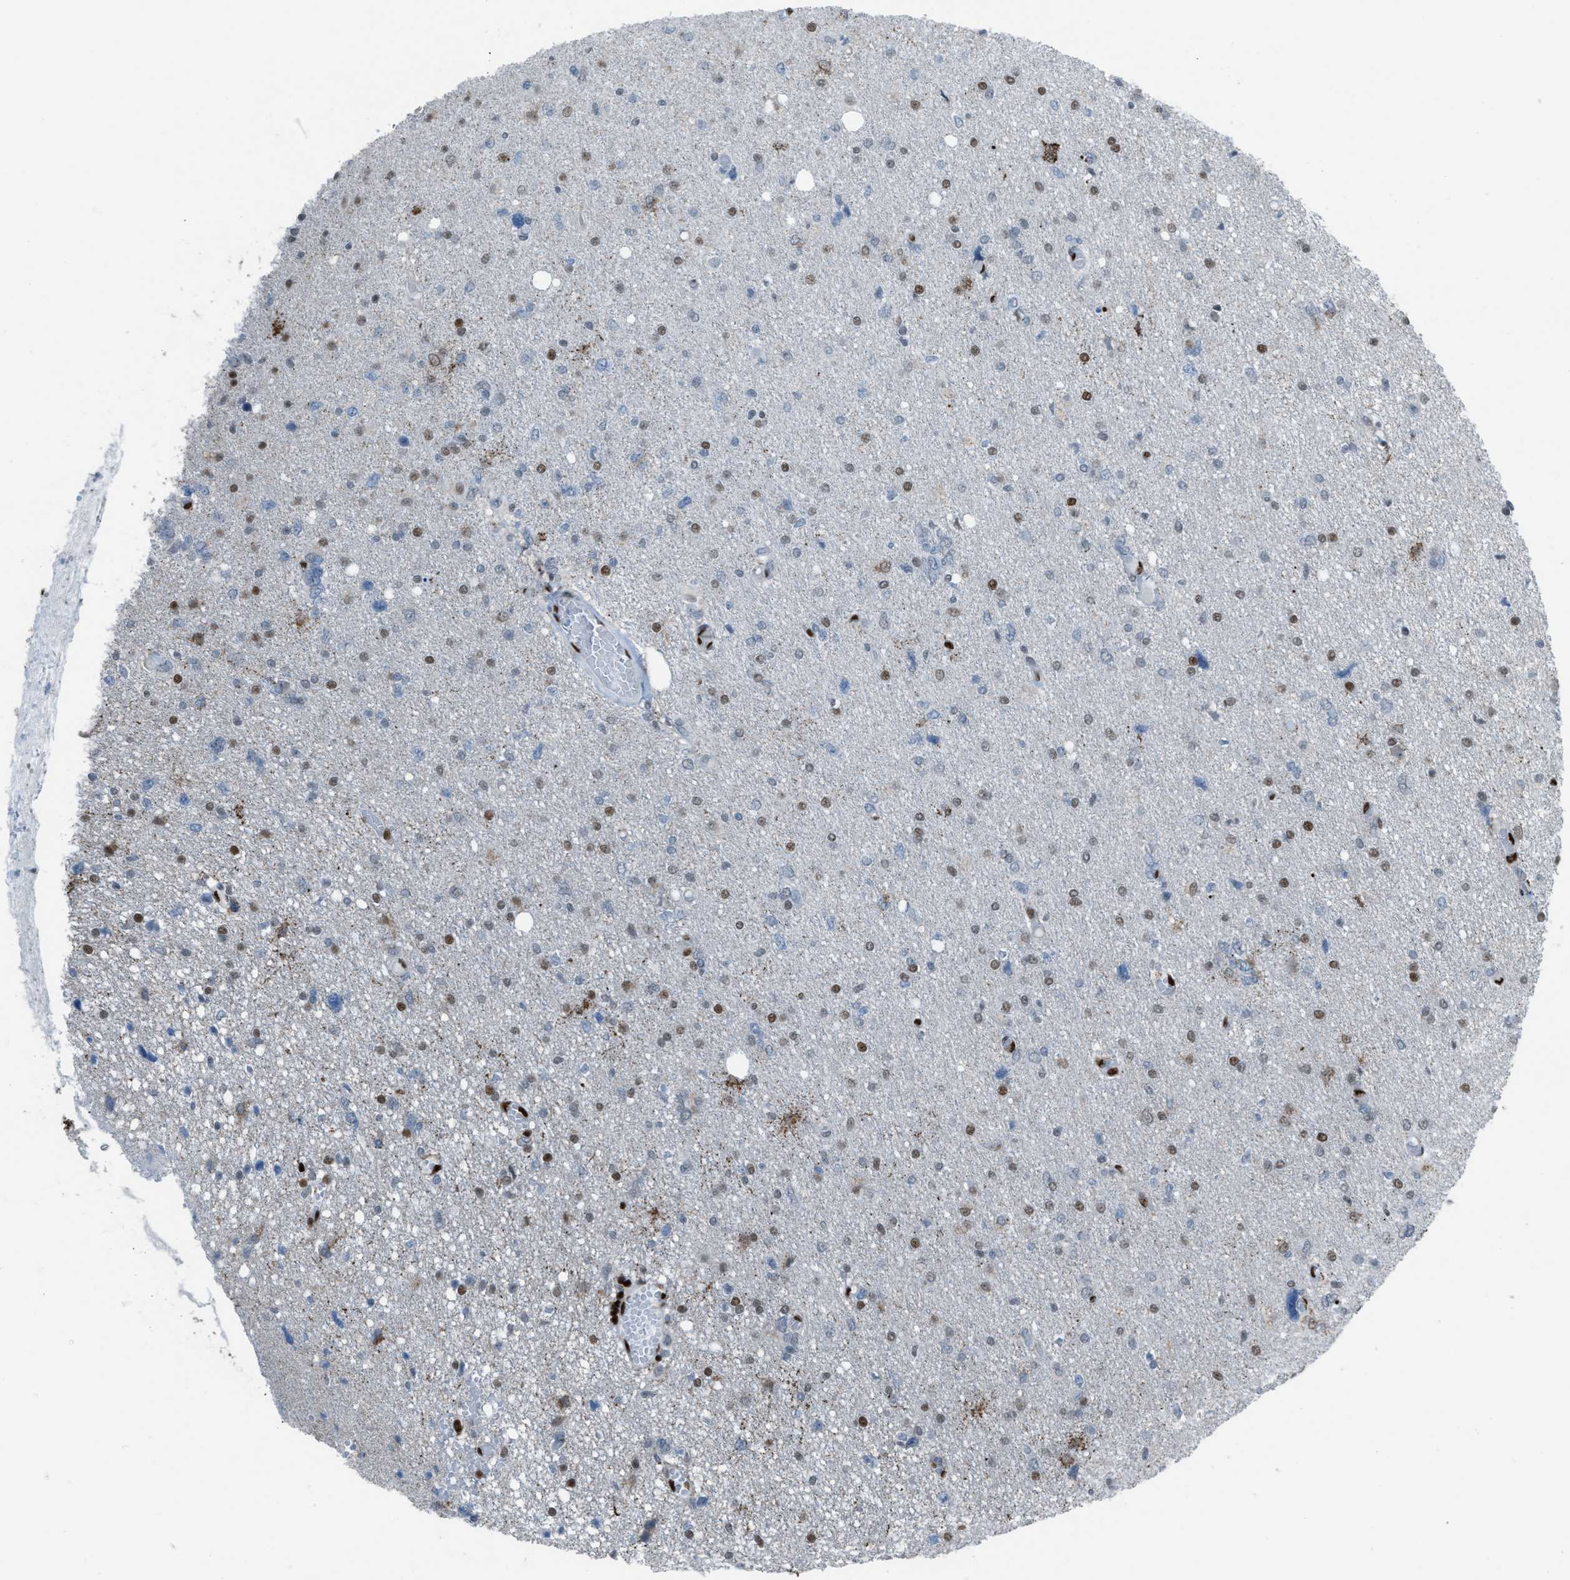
{"staining": {"intensity": "moderate", "quantity": "25%-75%", "location": "nuclear"}, "tissue": "glioma", "cell_type": "Tumor cells", "image_type": "cancer", "snomed": [{"axis": "morphology", "description": "Glioma, malignant, High grade"}, {"axis": "topography", "description": "Brain"}], "caption": "Immunohistochemical staining of malignant glioma (high-grade) demonstrates medium levels of moderate nuclear staining in about 25%-75% of tumor cells.", "gene": "SLFN5", "patient": {"sex": "female", "age": 59}}